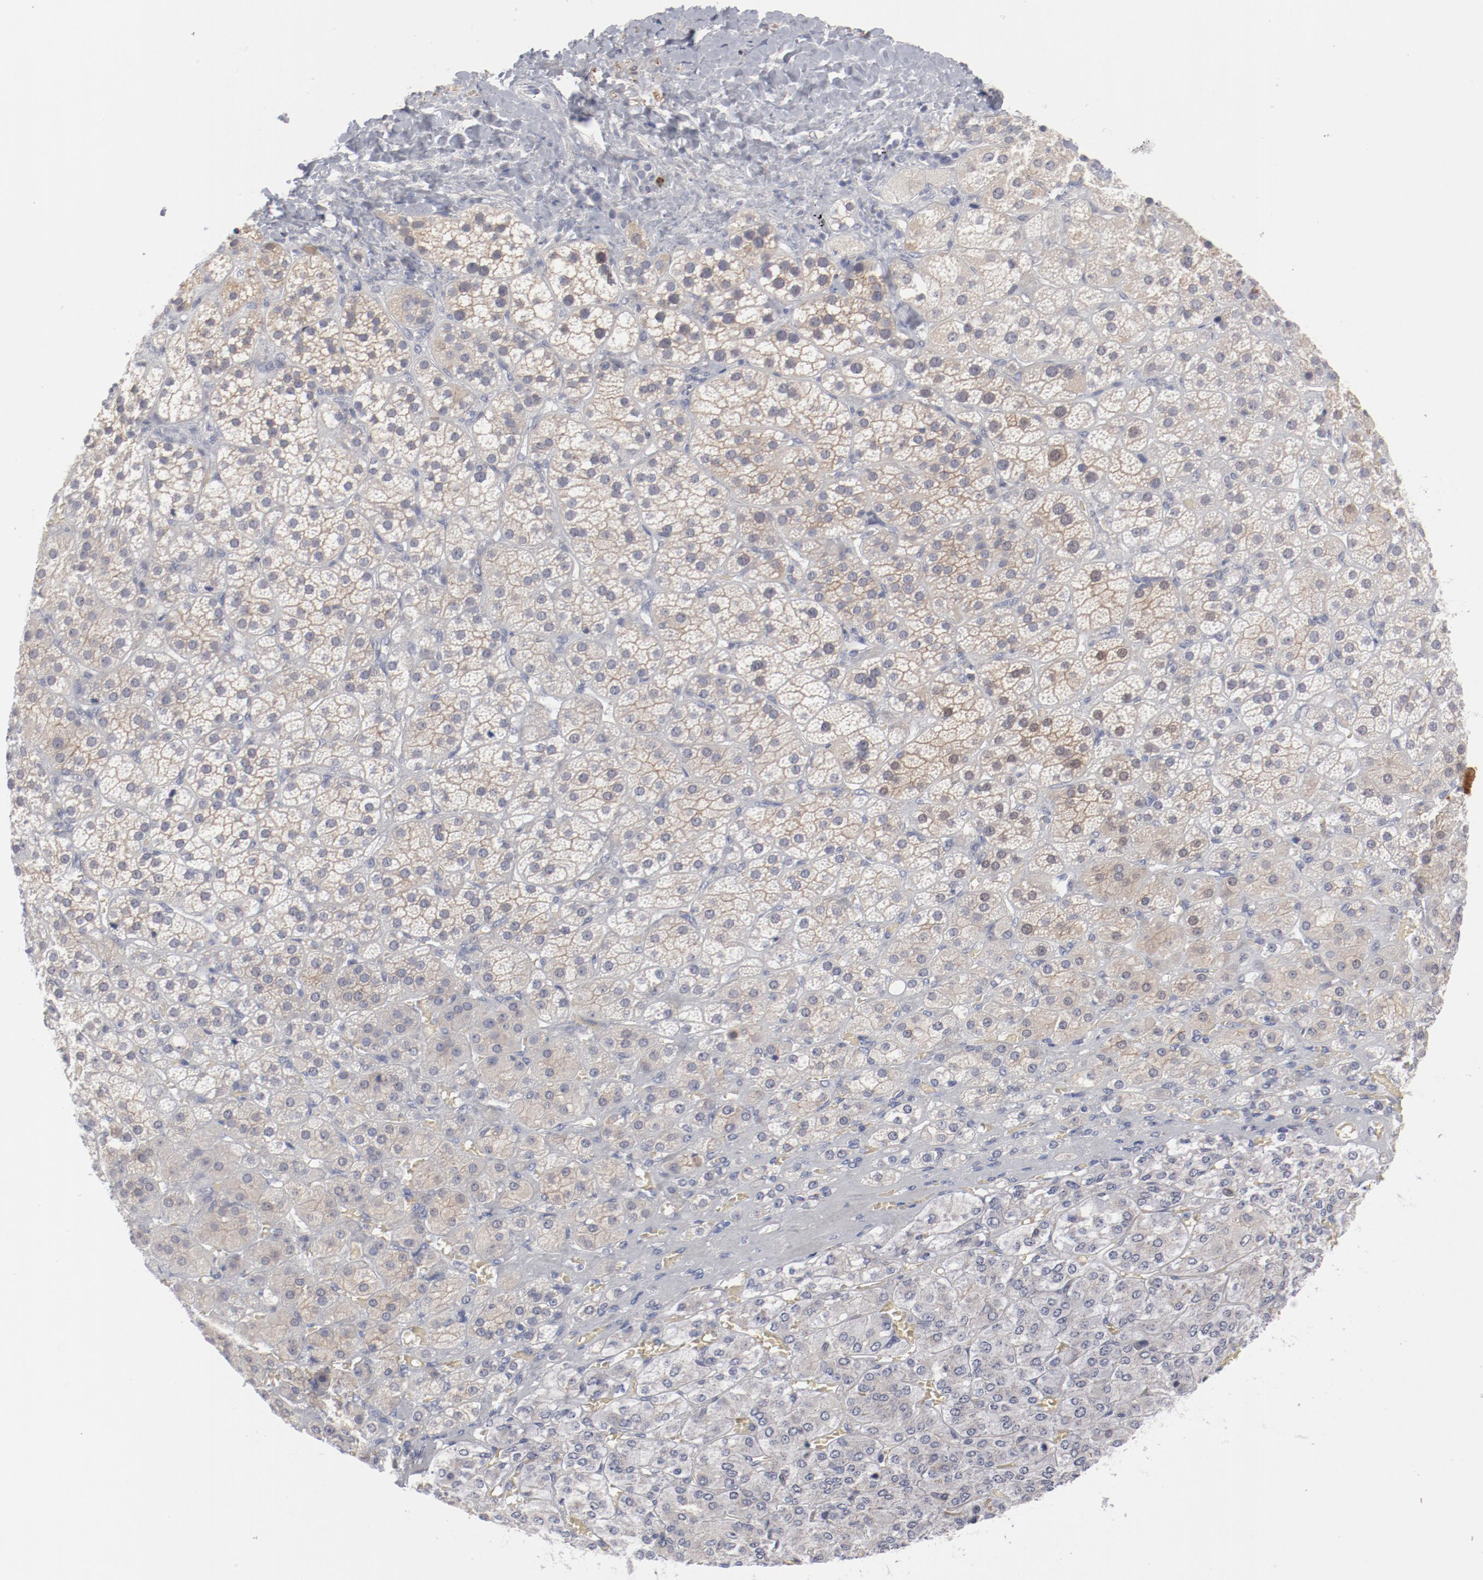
{"staining": {"intensity": "weak", "quantity": "25%-75%", "location": "cytoplasmic/membranous"}, "tissue": "adrenal gland", "cell_type": "Glandular cells", "image_type": "normal", "snomed": [{"axis": "morphology", "description": "Normal tissue, NOS"}, {"axis": "topography", "description": "Adrenal gland"}], "caption": "Immunohistochemical staining of unremarkable human adrenal gland shows low levels of weak cytoplasmic/membranous expression in approximately 25%-75% of glandular cells.", "gene": "SH3BGR", "patient": {"sex": "female", "age": 71}}